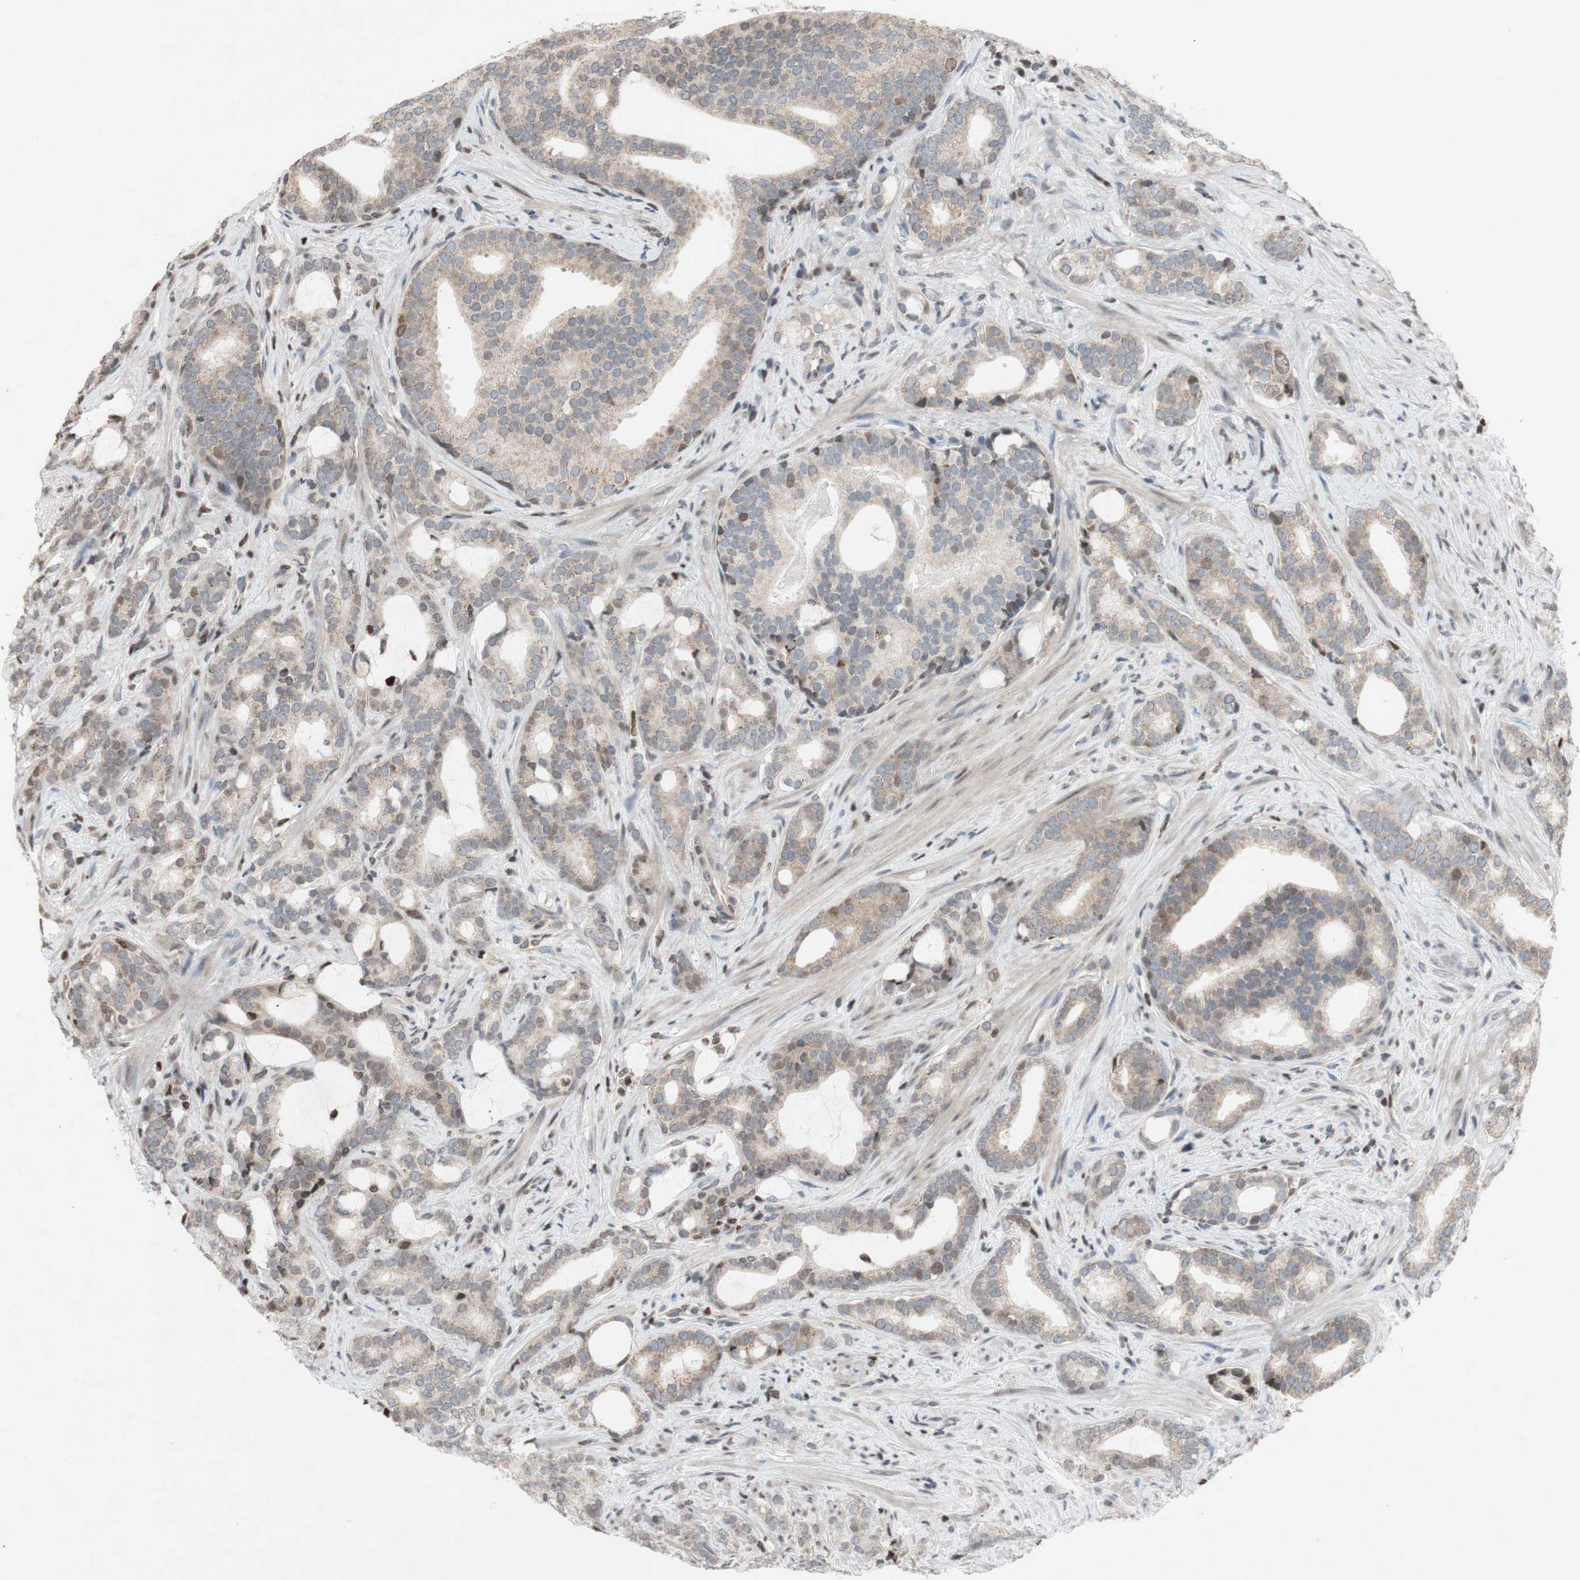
{"staining": {"intensity": "weak", "quantity": "25%-75%", "location": "cytoplasmic/membranous,nuclear"}, "tissue": "prostate cancer", "cell_type": "Tumor cells", "image_type": "cancer", "snomed": [{"axis": "morphology", "description": "Adenocarcinoma, Low grade"}, {"axis": "topography", "description": "Prostate"}], "caption": "A photomicrograph showing weak cytoplasmic/membranous and nuclear expression in about 25%-75% of tumor cells in adenocarcinoma (low-grade) (prostate), as visualized by brown immunohistochemical staining.", "gene": "MCM6", "patient": {"sex": "male", "age": 58}}